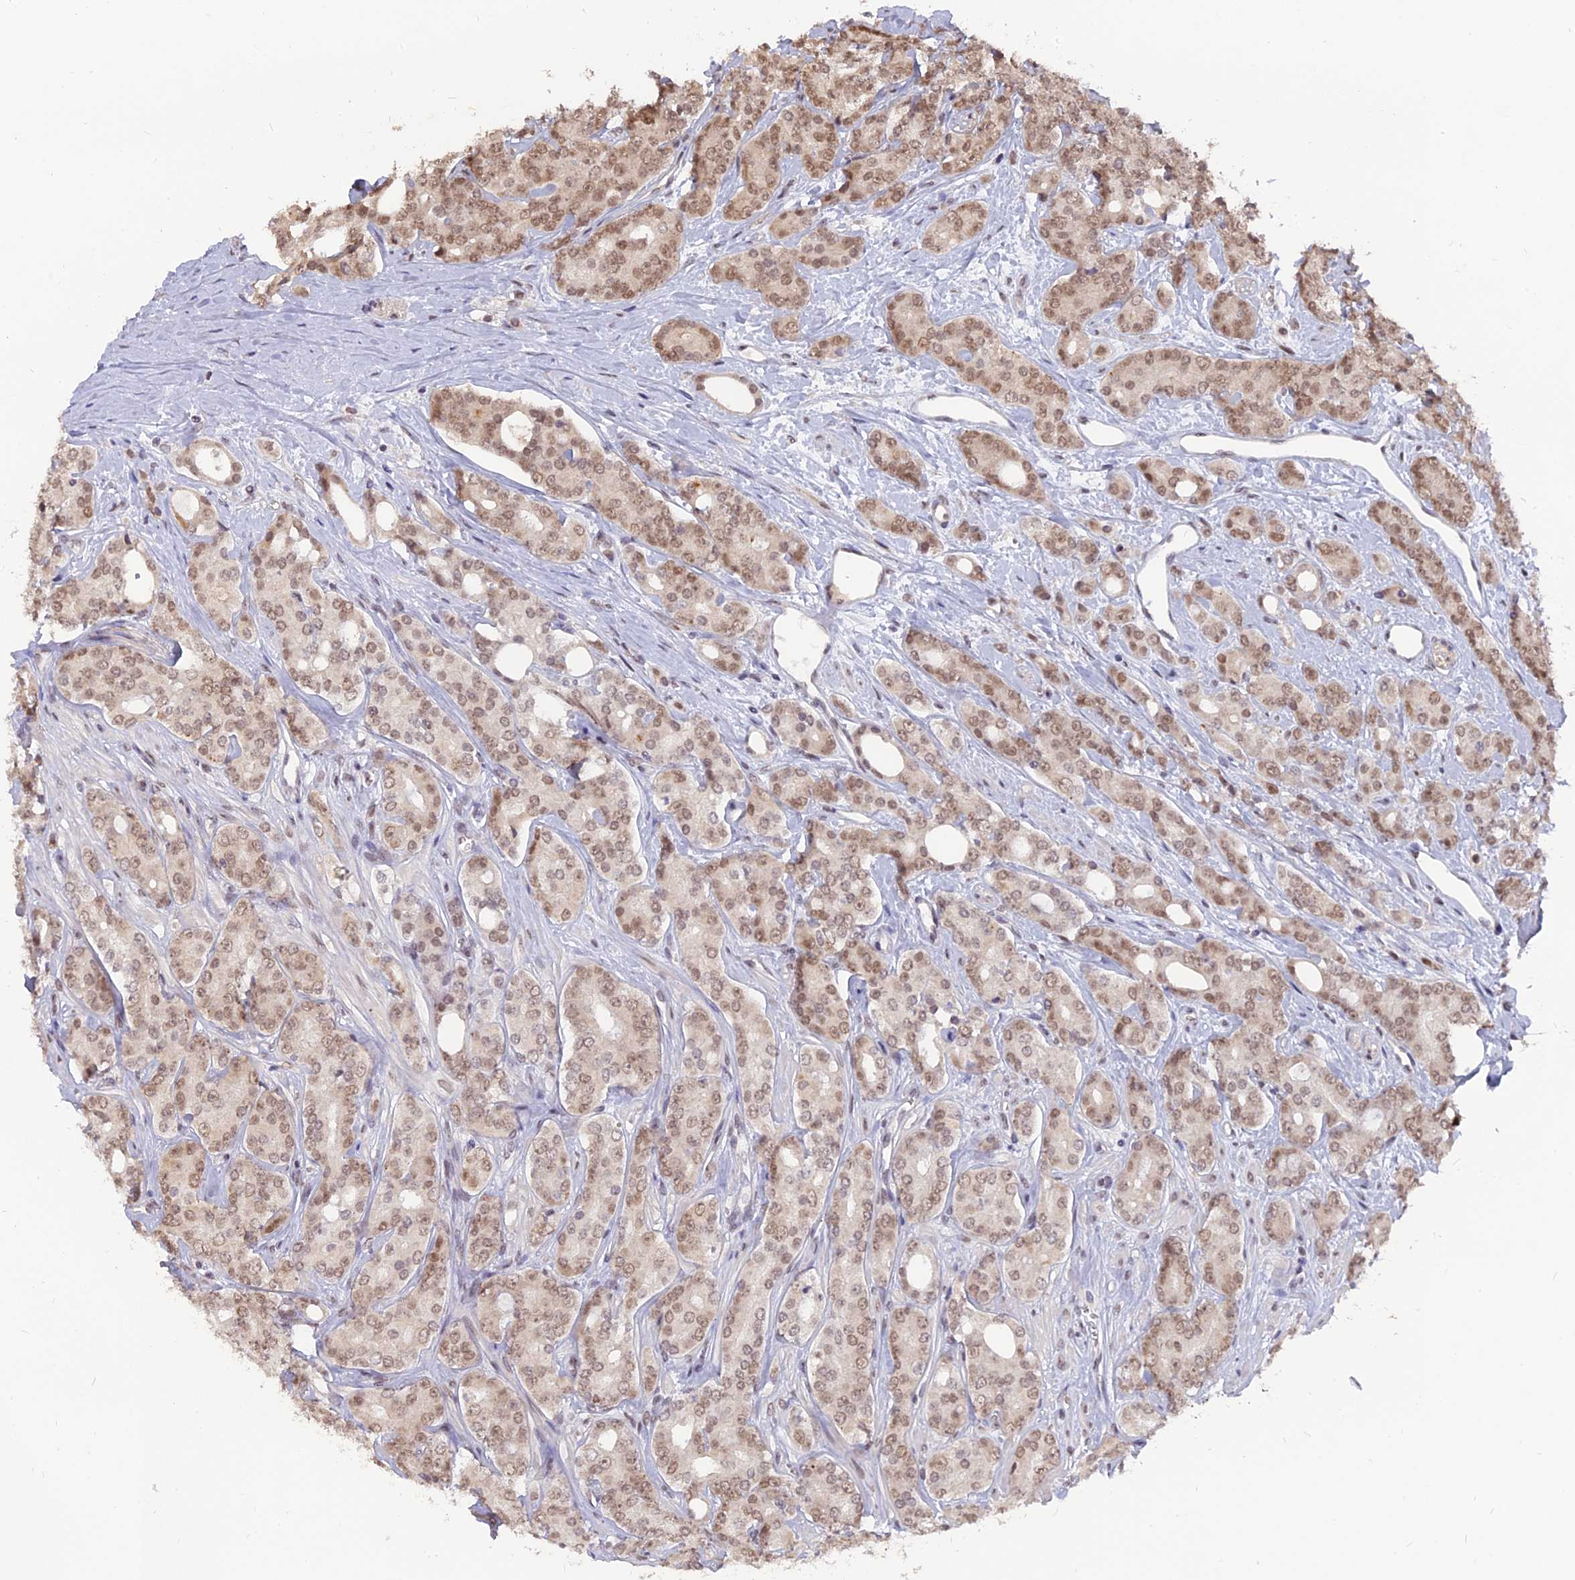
{"staining": {"intensity": "moderate", "quantity": ">75%", "location": "nuclear"}, "tissue": "prostate cancer", "cell_type": "Tumor cells", "image_type": "cancer", "snomed": [{"axis": "morphology", "description": "Adenocarcinoma, High grade"}, {"axis": "topography", "description": "Prostate"}], "caption": "Approximately >75% of tumor cells in prostate cancer (high-grade adenocarcinoma) reveal moderate nuclear protein positivity as visualized by brown immunohistochemical staining.", "gene": "NR1H3", "patient": {"sex": "male", "age": 62}}